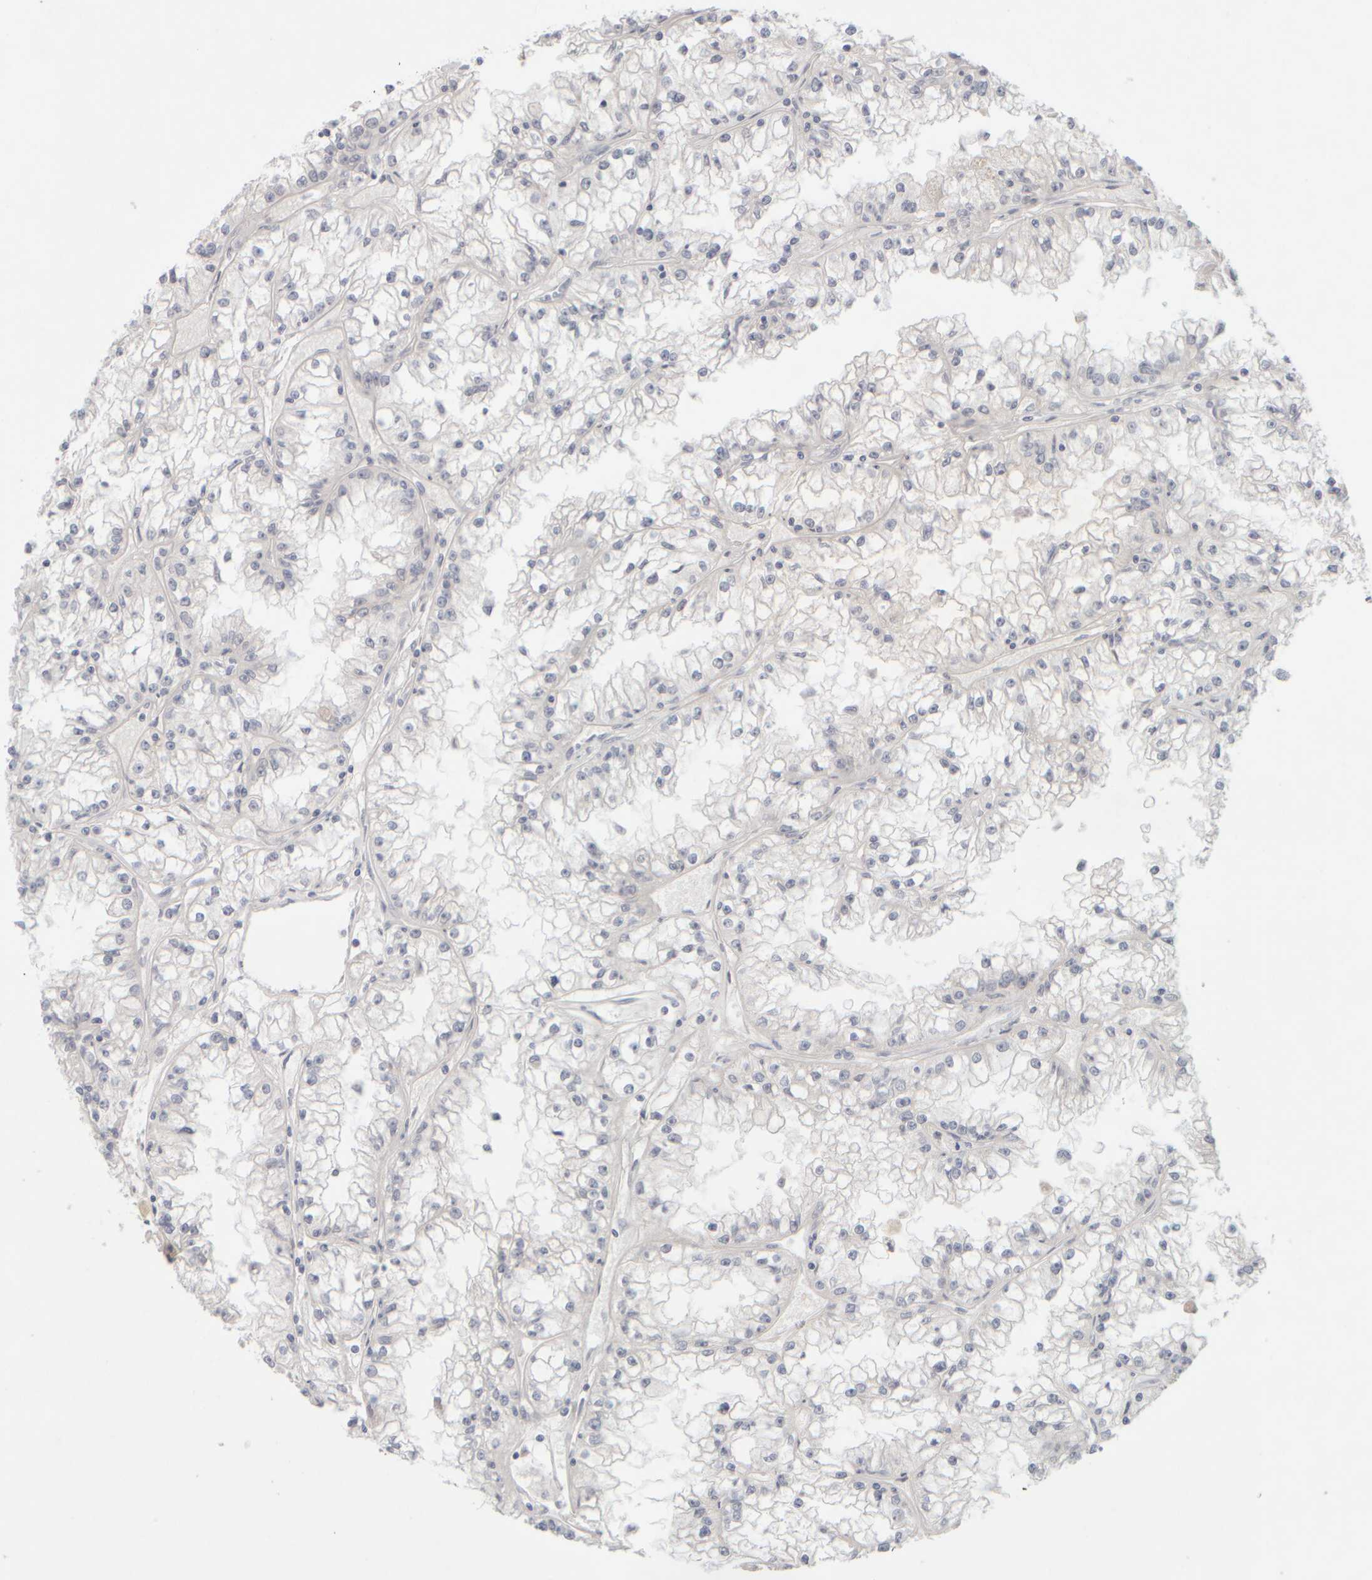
{"staining": {"intensity": "negative", "quantity": "none", "location": "none"}, "tissue": "renal cancer", "cell_type": "Tumor cells", "image_type": "cancer", "snomed": [{"axis": "morphology", "description": "Adenocarcinoma, NOS"}, {"axis": "topography", "description": "Kidney"}], "caption": "Histopathology image shows no protein staining in tumor cells of renal cancer (adenocarcinoma) tissue.", "gene": "ZNF112", "patient": {"sex": "male", "age": 56}}